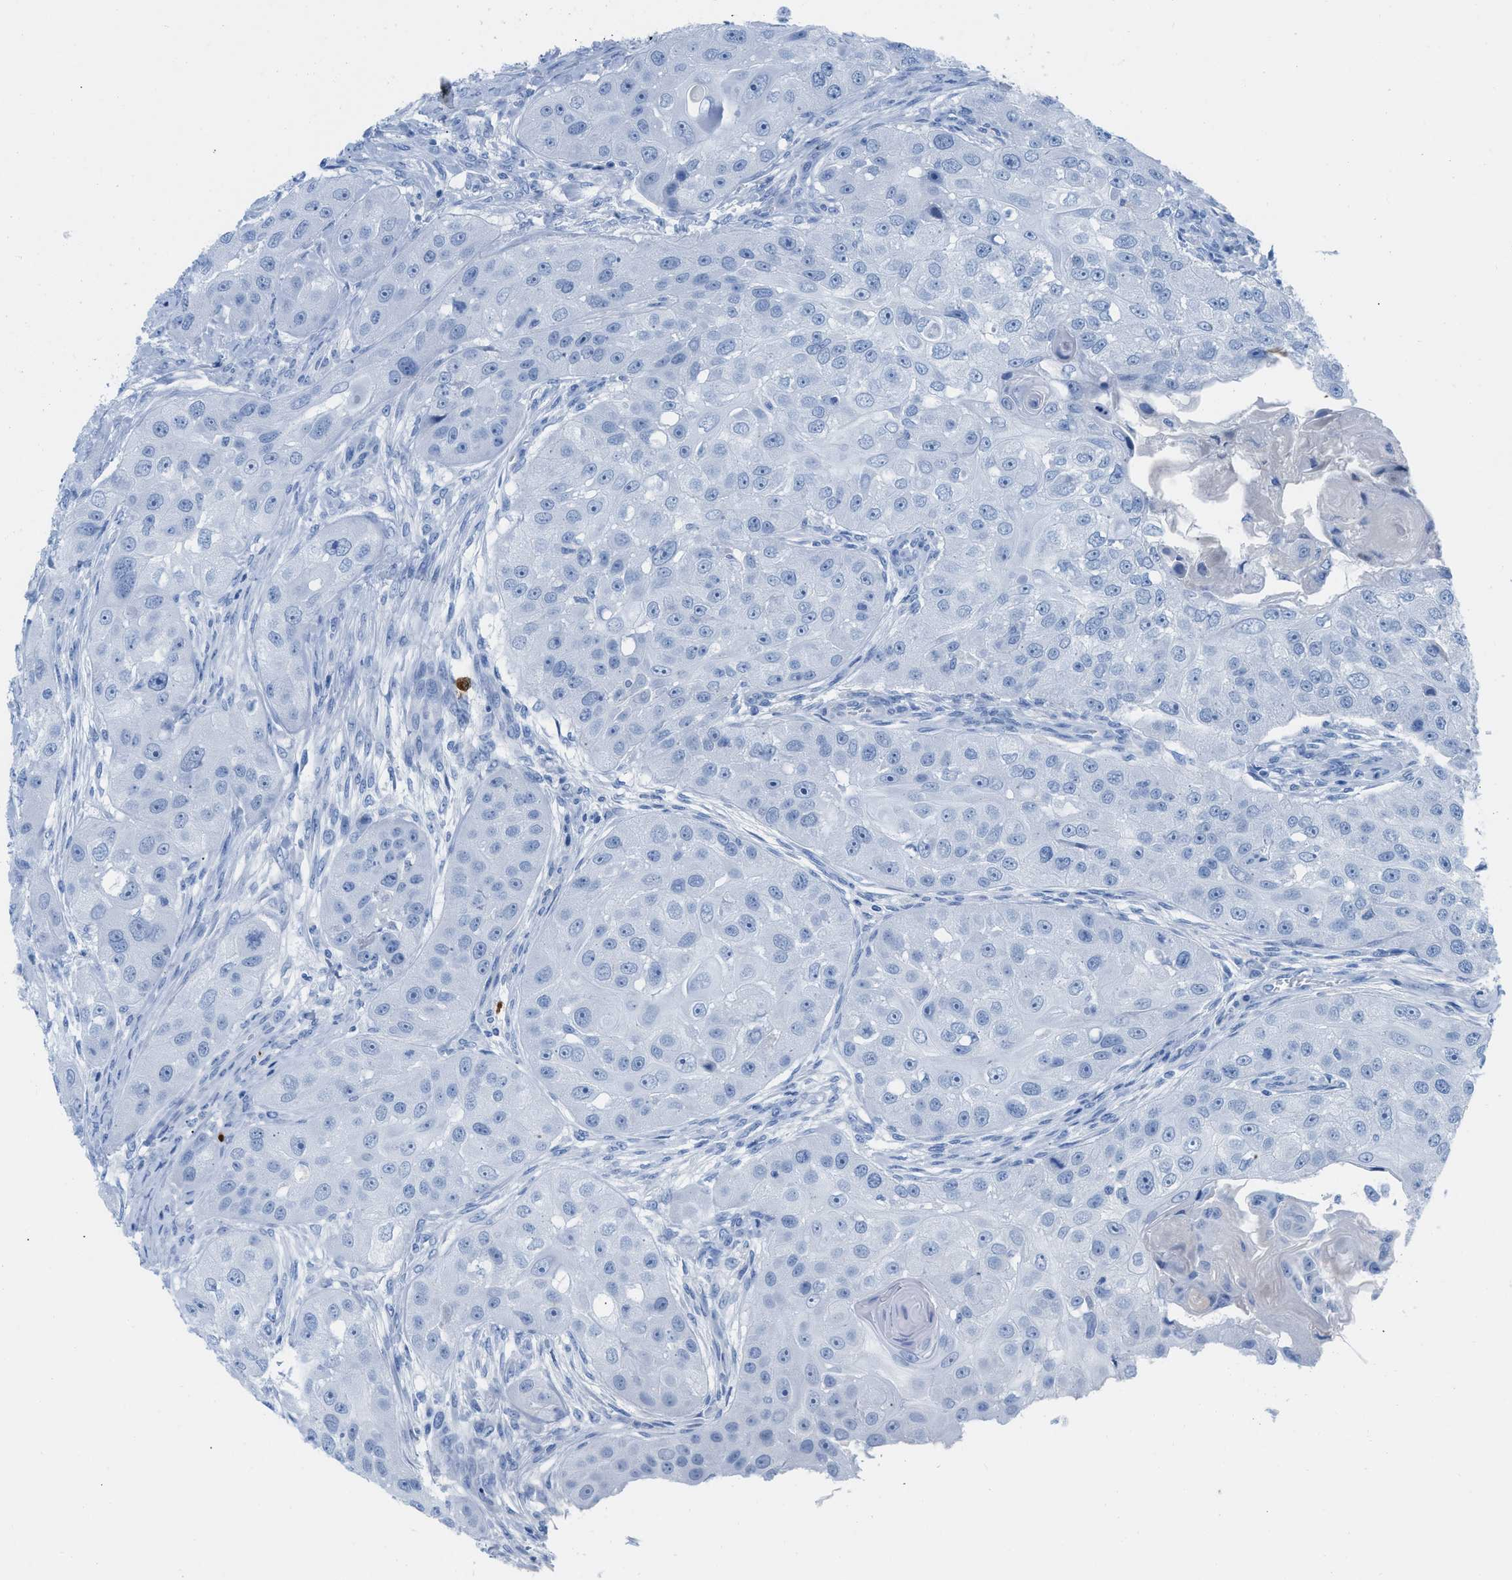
{"staining": {"intensity": "negative", "quantity": "none", "location": "none"}, "tissue": "head and neck cancer", "cell_type": "Tumor cells", "image_type": "cancer", "snomed": [{"axis": "morphology", "description": "Normal tissue, NOS"}, {"axis": "morphology", "description": "Squamous cell carcinoma, NOS"}, {"axis": "topography", "description": "Skeletal muscle"}, {"axis": "topography", "description": "Head-Neck"}], "caption": "Protein analysis of head and neck cancer reveals no significant positivity in tumor cells. (Stains: DAB immunohistochemistry with hematoxylin counter stain, Microscopy: brightfield microscopy at high magnification).", "gene": "TCL1A", "patient": {"sex": "male", "age": 51}}